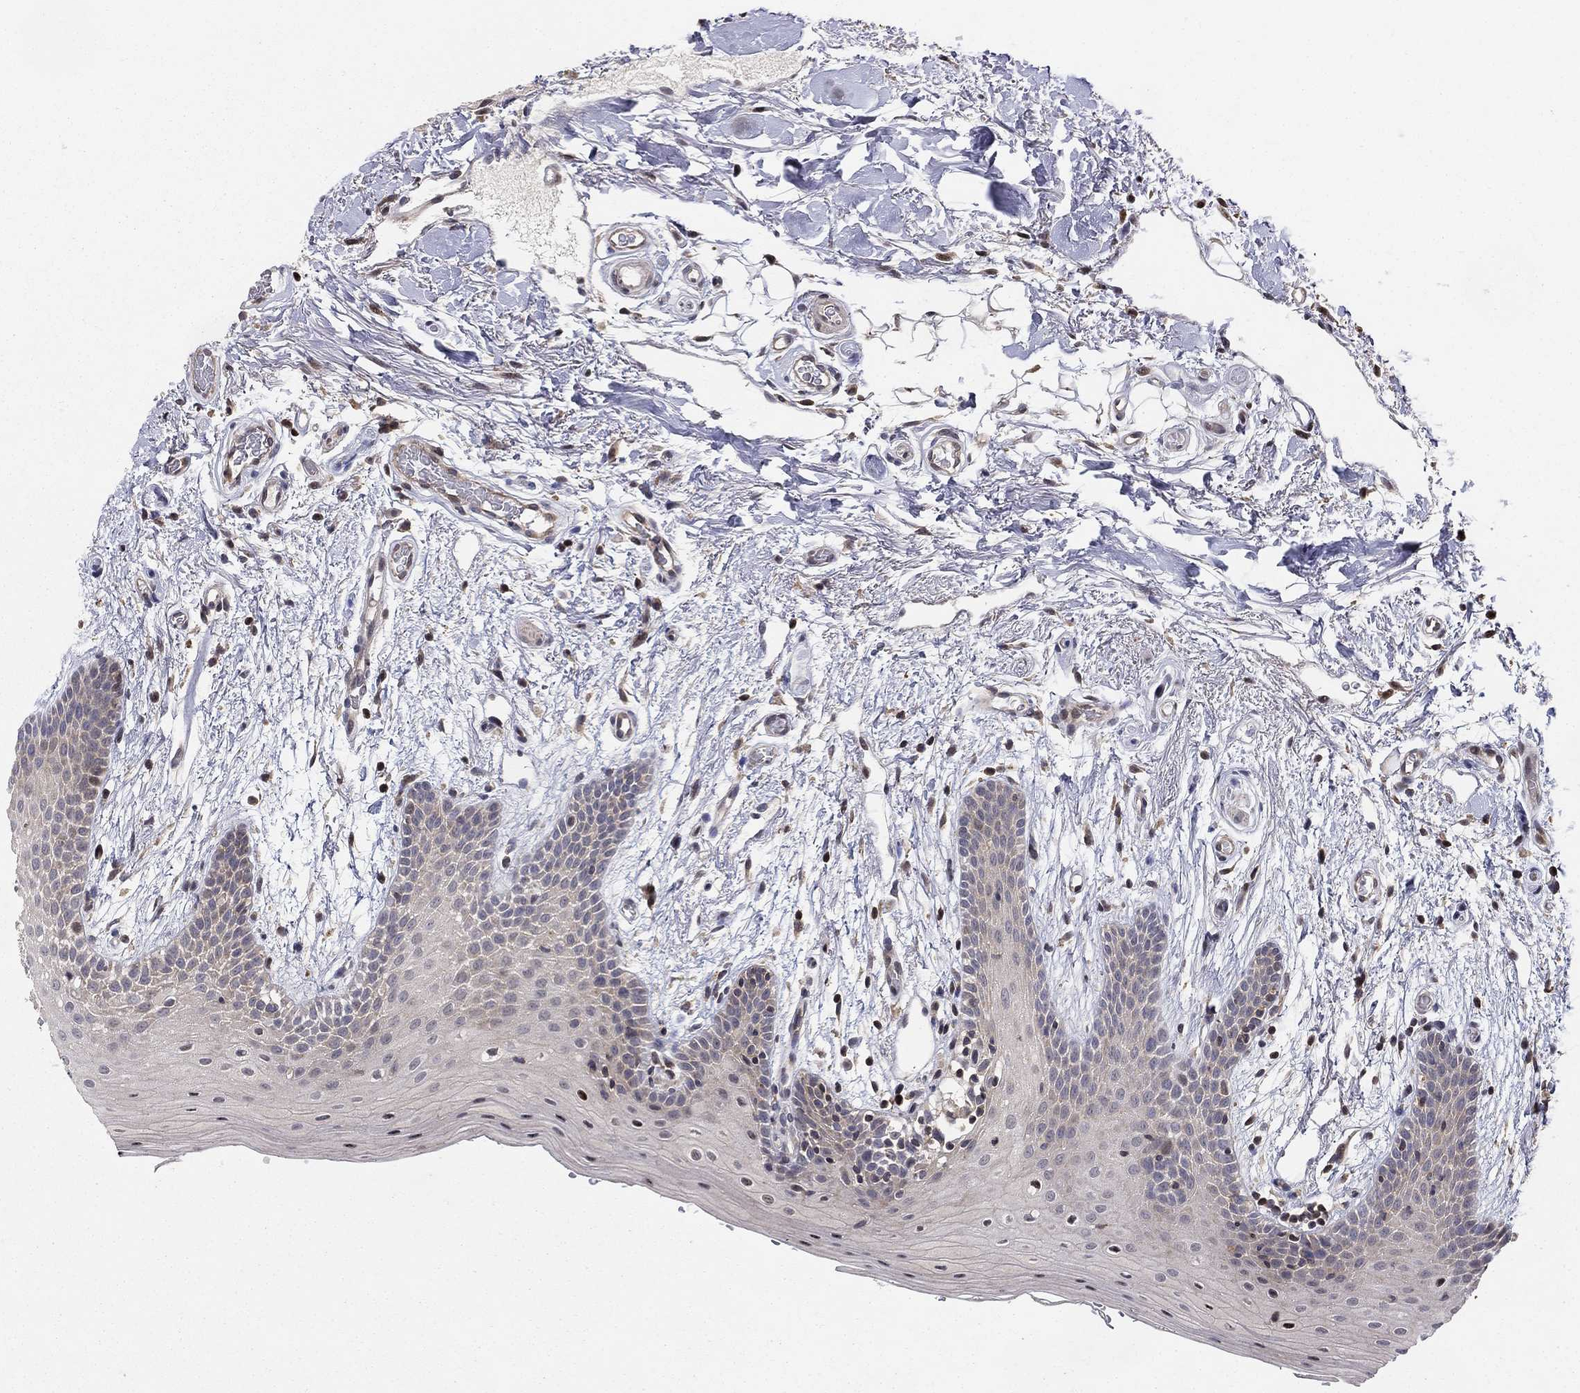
{"staining": {"intensity": "weak", "quantity": "25%-75%", "location": "cytoplasmic/membranous"}, "tissue": "oral mucosa", "cell_type": "Squamous epithelial cells", "image_type": "normal", "snomed": [{"axis": "morphology", "description": "Normal tissue, NOS"}, {"axis": "topography", "description": "Oral tissue"}, {"axis": "topography", "description": "Tounge, NOS"}], "caption": "Normal oral mucosa shows weak cytoplasmic/membranous expression in approximately 25%-75% of squamous epithelial cells.", "gene": "LPCAT4", "patient": {"sex": "female", "age": 86}}